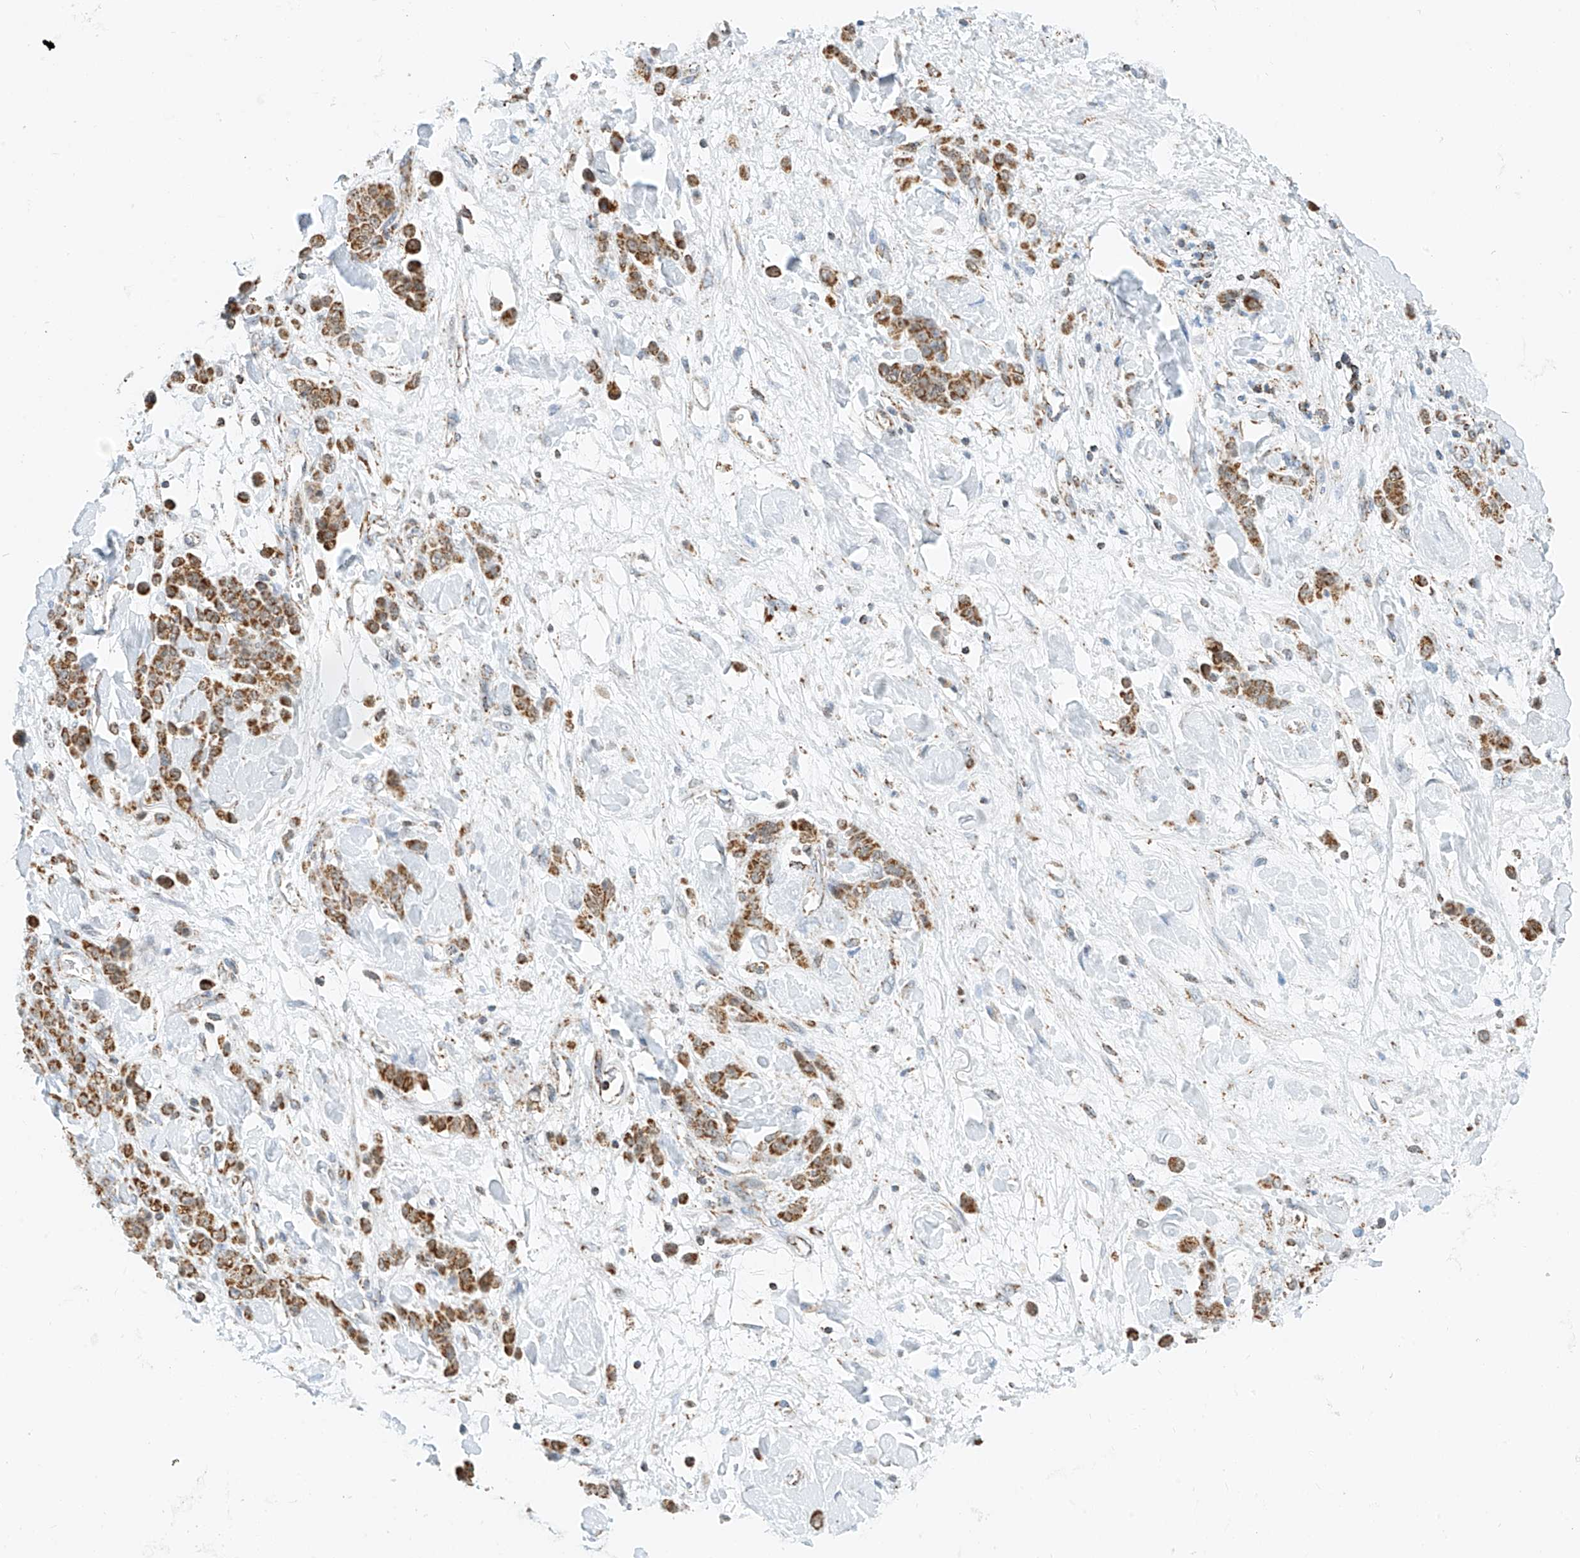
{"staining": {"intensity": "moderate", "quantity": ">75%", "location": "cytoplasmic/membranous"}, "tissue": "stomach cancer", "cell_type": "Tumor cells", "image_type": "cancer", "snomed": [{"axis": "morphology", "description": "Normal tissue, NOS"}, {"axis": "morphology", "description": "Adenocarcinoma, NOS"}, {"axis": "topography", "description": "Stomach"}], "caption": "Moderate cytoplasmic/membranous staining is present in about >75% of tumor cells in stomach adenocarcinoma.", "gene": "PPA2", "patient": {"sex": "male", "age": 82}}